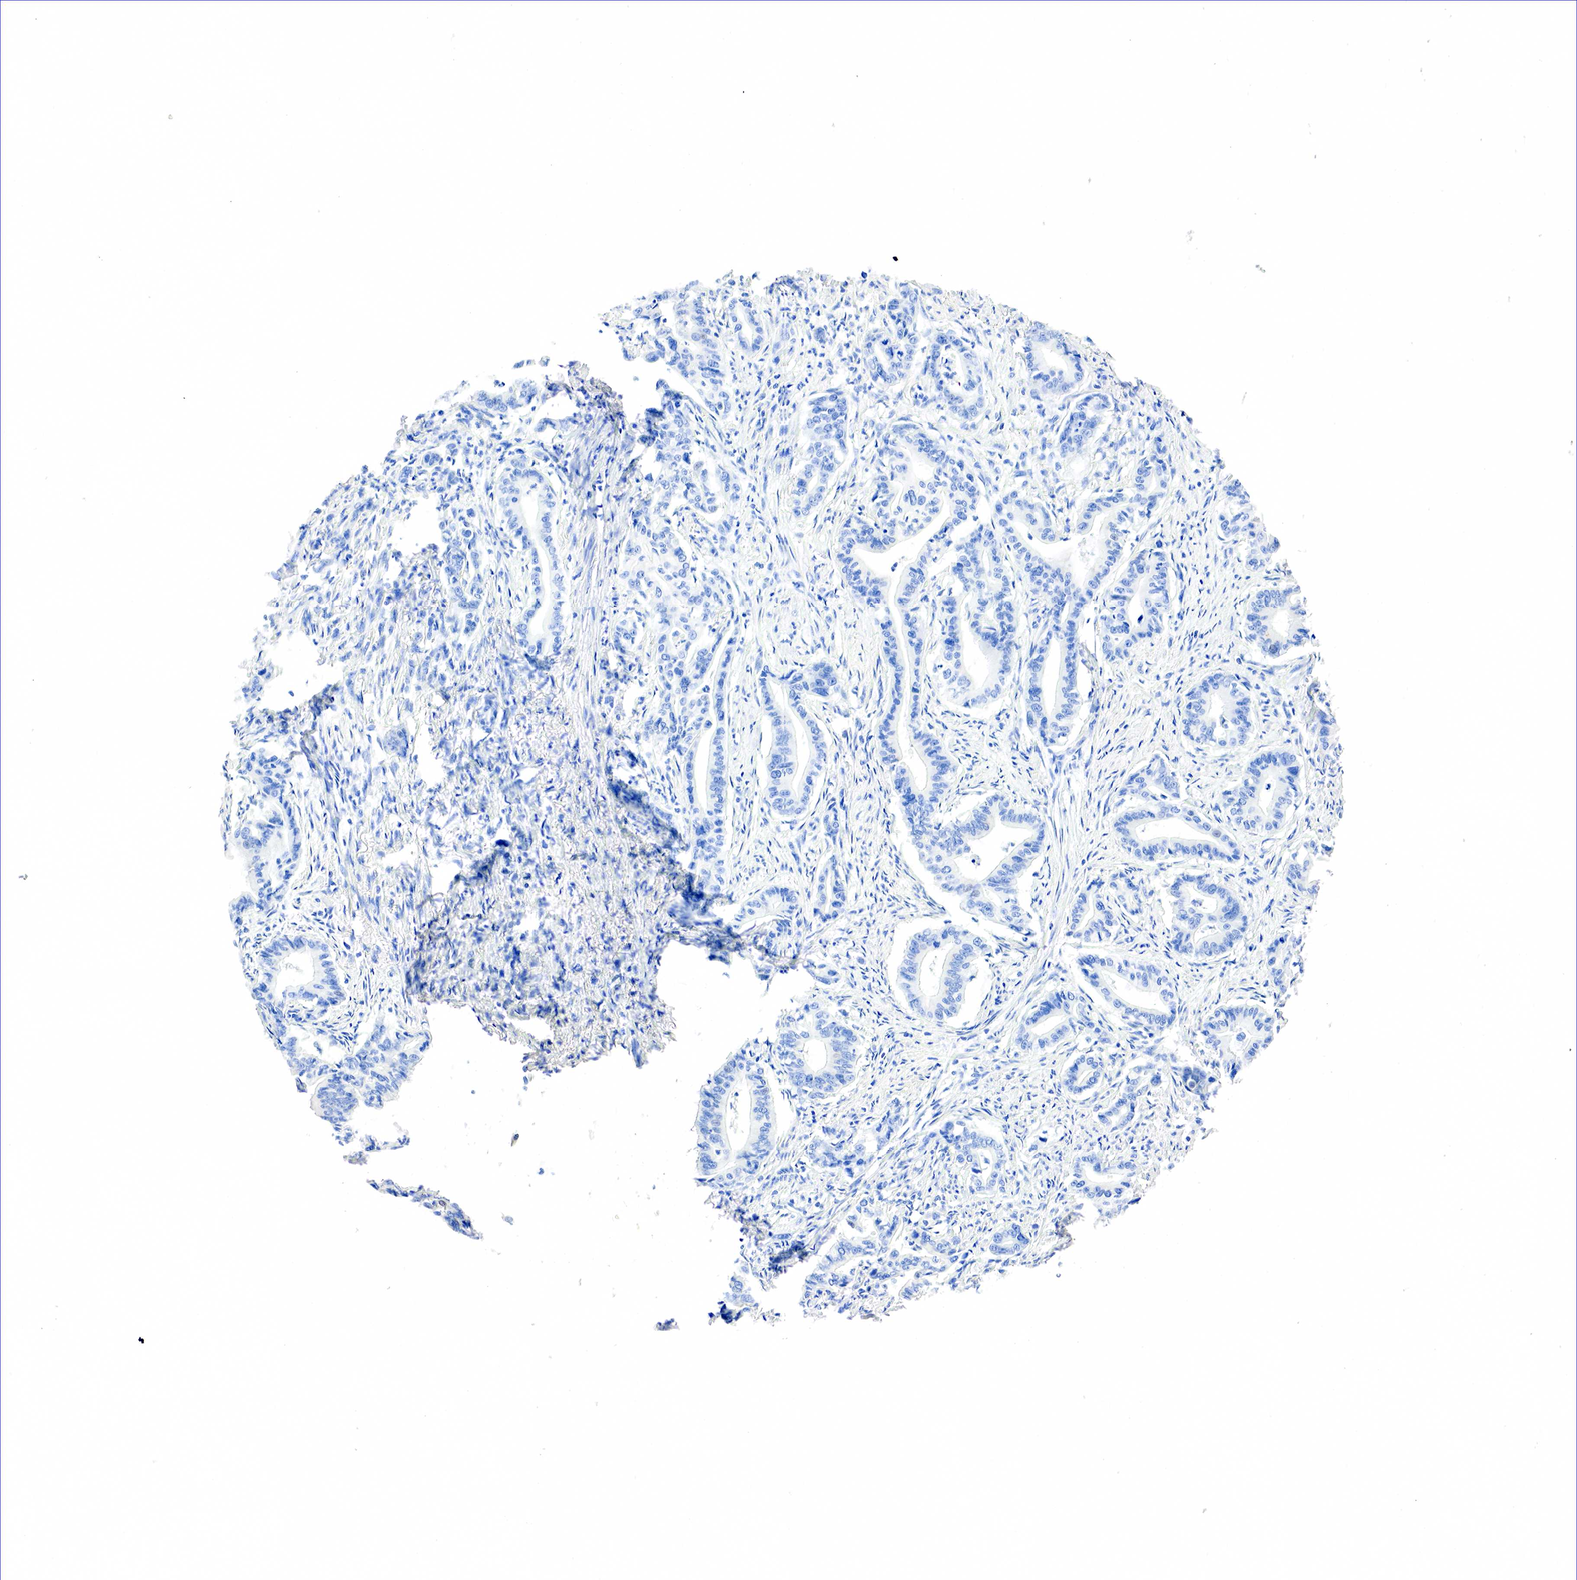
{"staining": {"intensity": "negative", "quantity": "none", "location": "none"}, "tissue": "stomach cancer", "cell_type": "Tumor cells", "image_type": "cancer", "snomed": [{"axis": "morphology", "description": "Adenocarcinoma, NOS"}, {"axis": "topography", "description": "Stomach"}], "caption": "Tumor cells show no significant protein expression in stomach cancer (adenocarcinoma). The staining was performed using DAB (3,3'-diaminobenzidine) to visualize the protein expression in brown, while the nuclei were stained in blue with hematoxylin (Magnification: 20x).", "gene": "SST", "patient": {"sex": "female", "age": 76}}